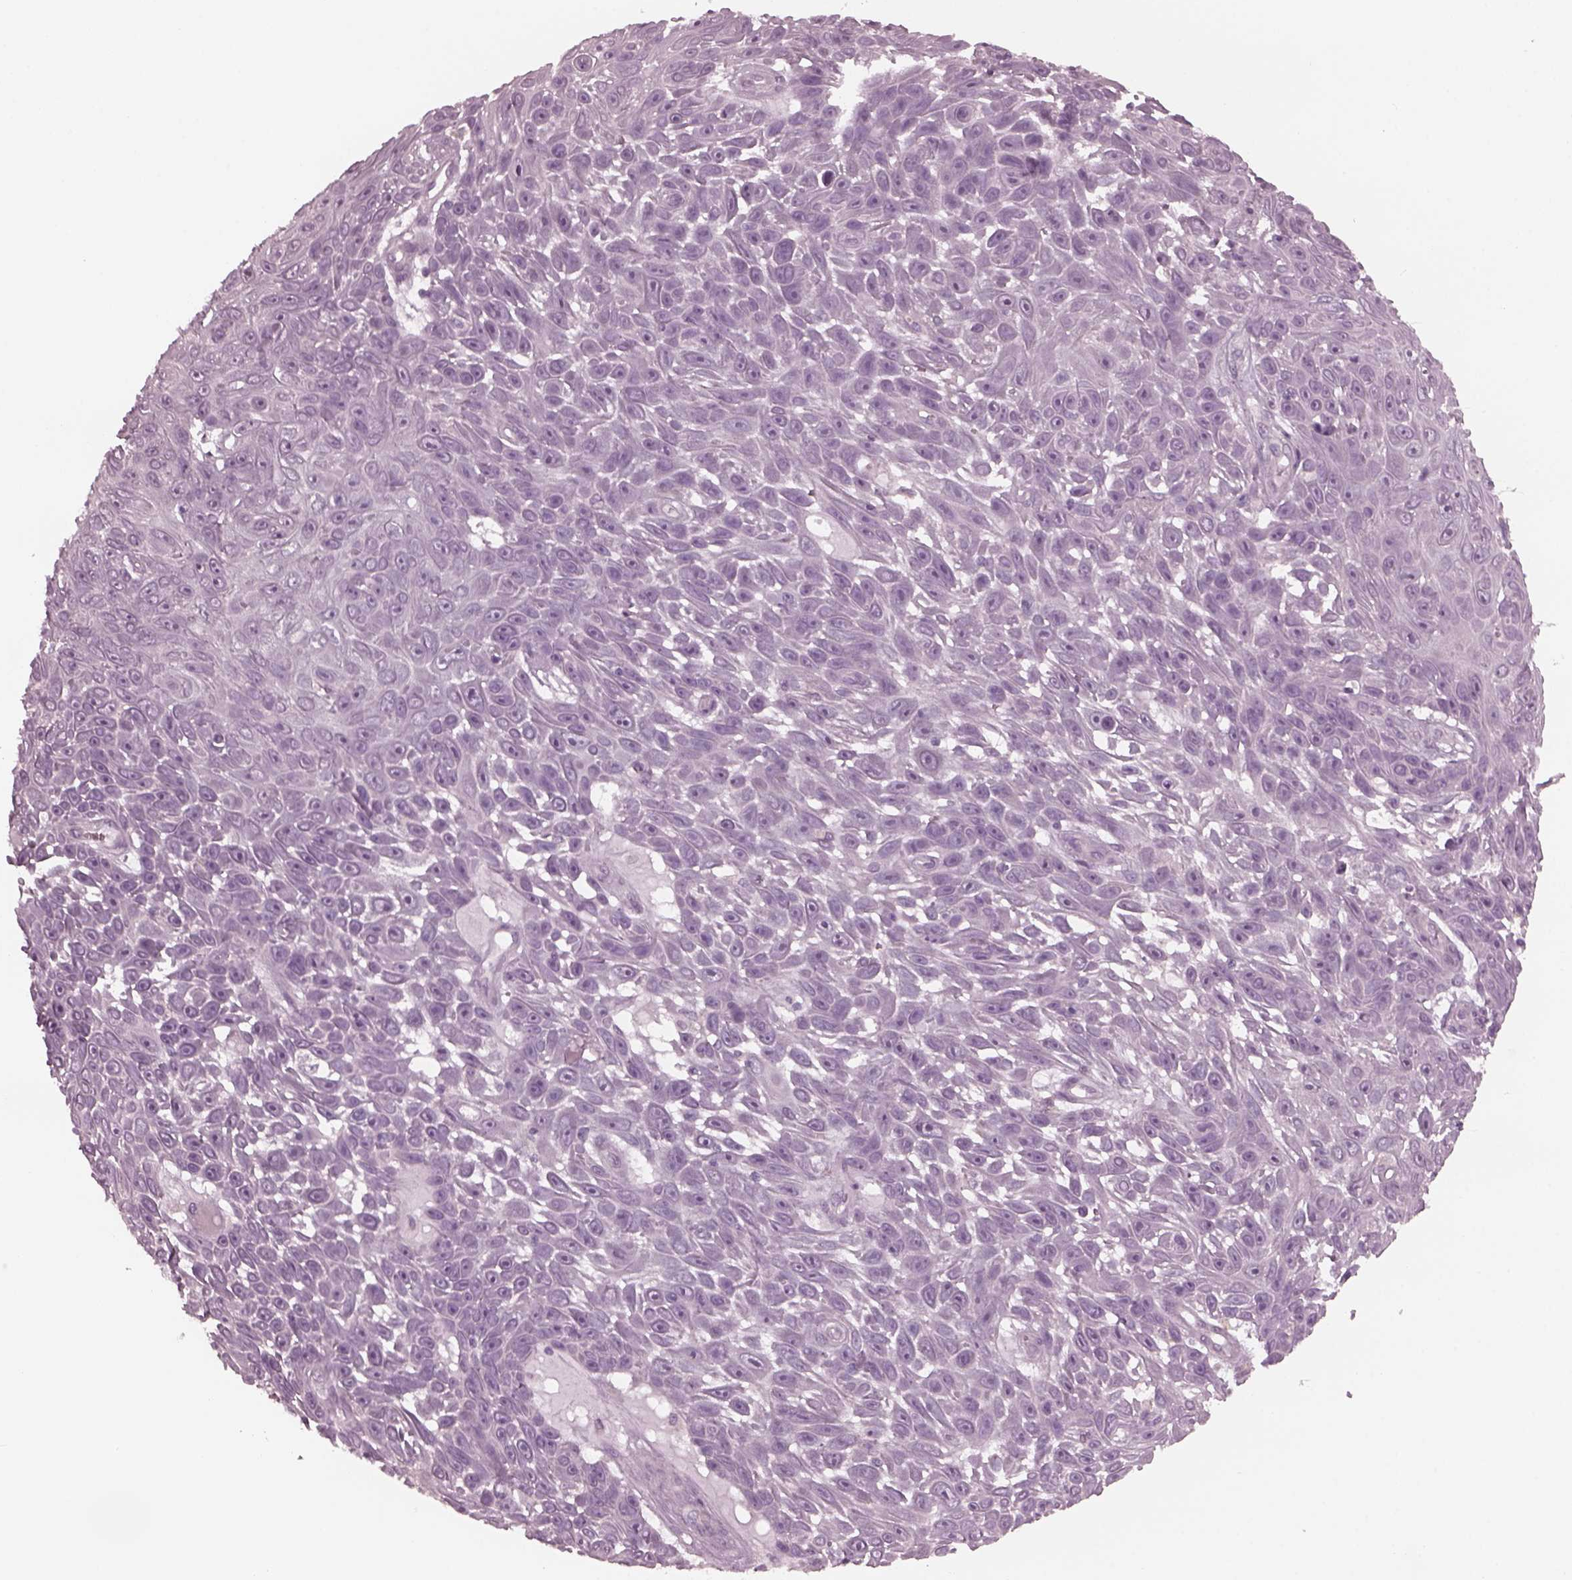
{"staining": {"intensity": "negative", "quantity": "none", "location": "none"}, "tissue": "skin cancer", "cell_type": "Tumor cells", "image_type": "cancer", "snomed": [{"axis": "morphology", "description": "Squamous cell carcinoma, NOS"}, {"axis": "topography", "description": "Skin"}], "caption": "Immunohistochemical staining of human skin cancer exhibits no significant positivity in tumor cells.", "gene": "YY2", "patient": {"sex": "male", "age": 82}}